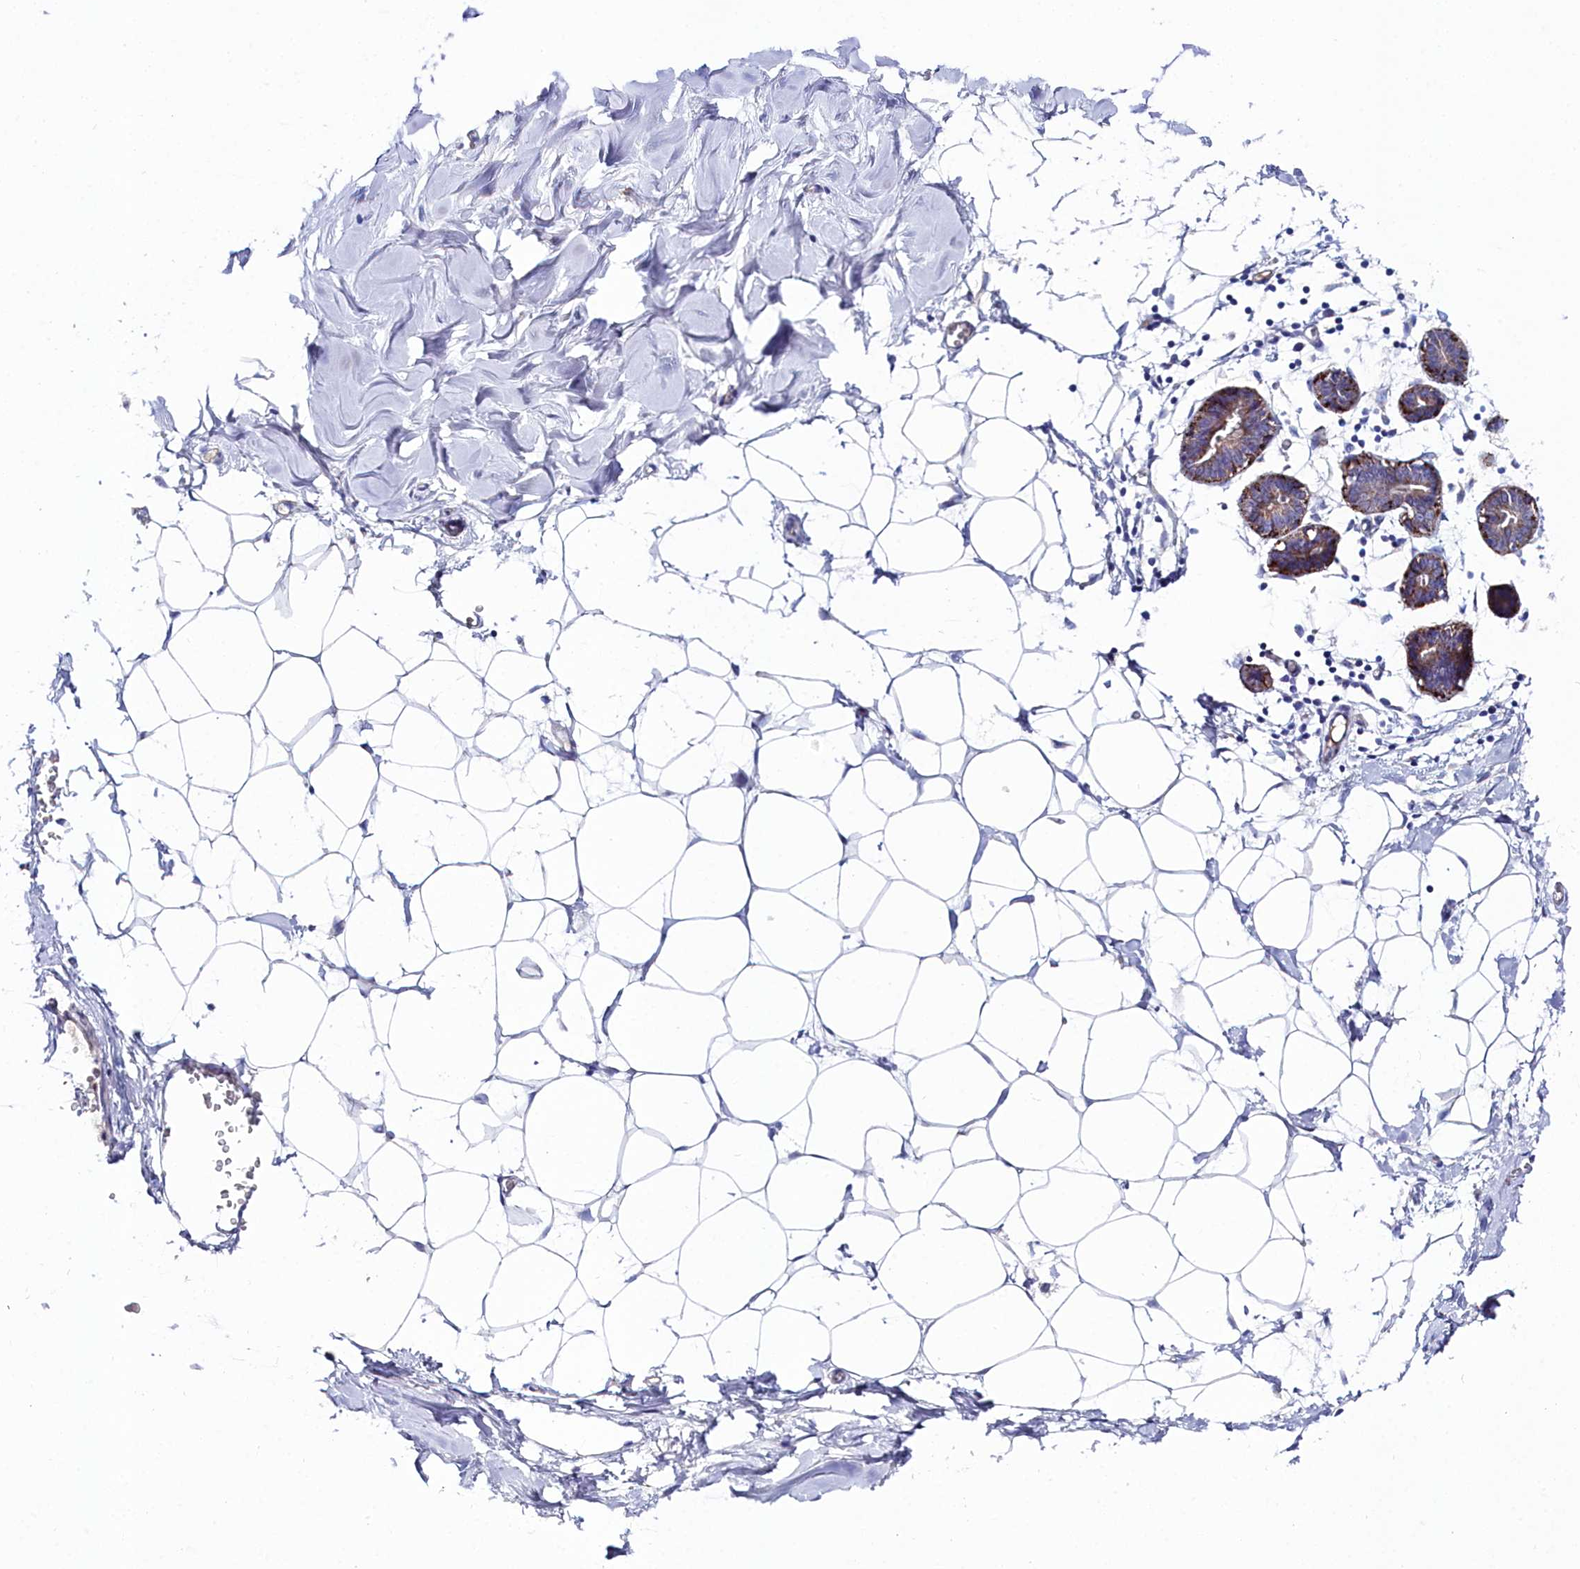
{"staining": {"intensity": "negative", "quantity": "none", "location": "none"}, "tissue": "breast", "cell_type": "Adipocytes", "image_type": "normal", "snomed": [{"axis": "morphology", "description": "Normal tissue, NOS"}, {"axis": "topography", "description": "Breast"}], "caption": "Micrograph shows no protein positivity in adipocytes of benign breast. The staining was performed using DAB to visualize the protein expression in brown, while the nuclei were stained in blue with hematoxylin (Magnification: 20x).", "gene": "SLC49A3", "patient": {"sex": "female", "age": 27}}